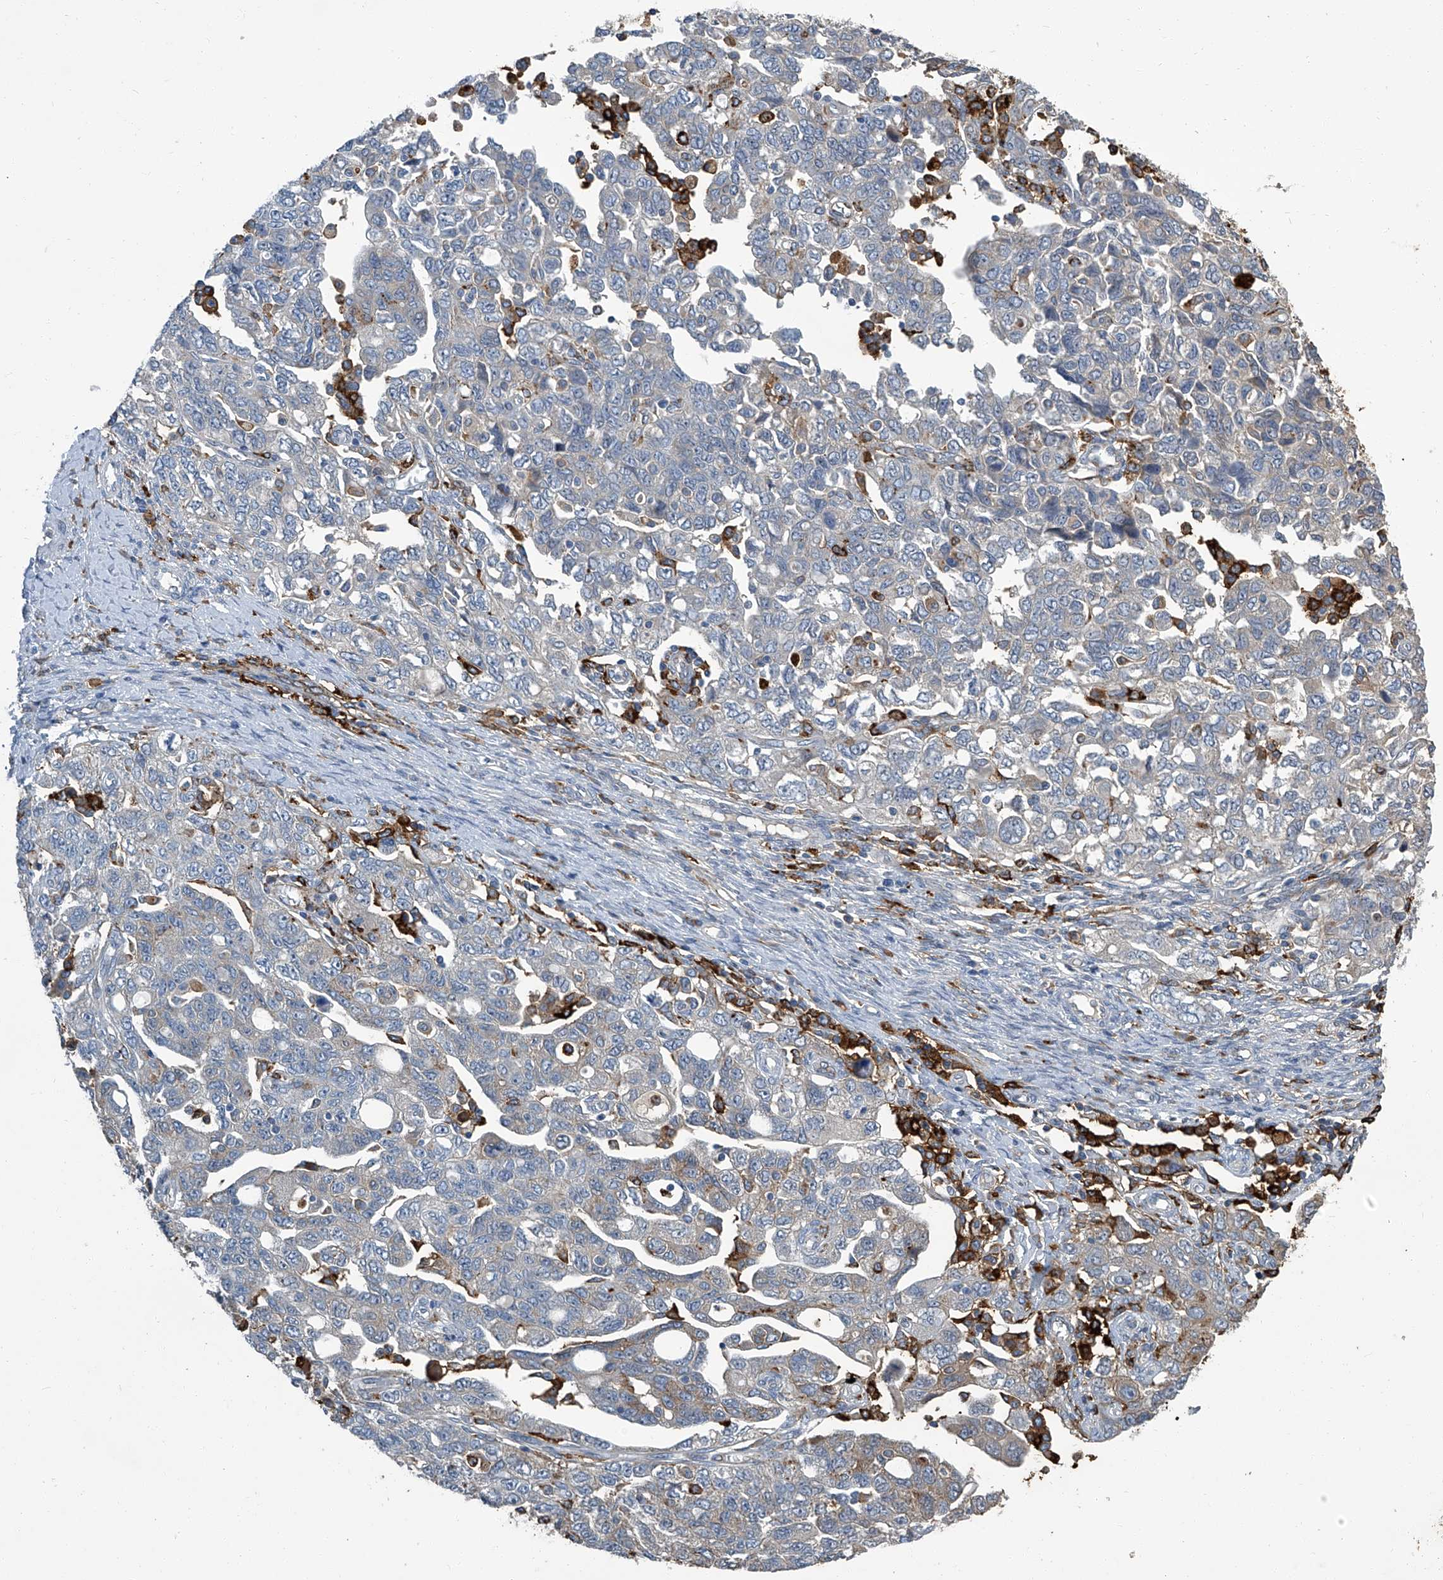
{"staining": {"intensity": "weak", "quantity": "<25%", "location": "cytoplasmic/membranous"}, "tissue": "ovarian cancer", "cell_type": "Tumor cells", "image_type": "cancer", "snomed": [{"axis": "morphology", "description": "Carcinoma, NOS"}, {"axis": "morphology", "description": "Cystadenocarcinoma, serous, NOS"}, {"axis": "topography", "description": "Ovary"}], "caption": "Immunohistochemistry of human ovarian cancer (carcinoma) exhibits no expression in tumor cells.", "gene": "FAM167A", "patient": {"sex": "female", "age": 69}}